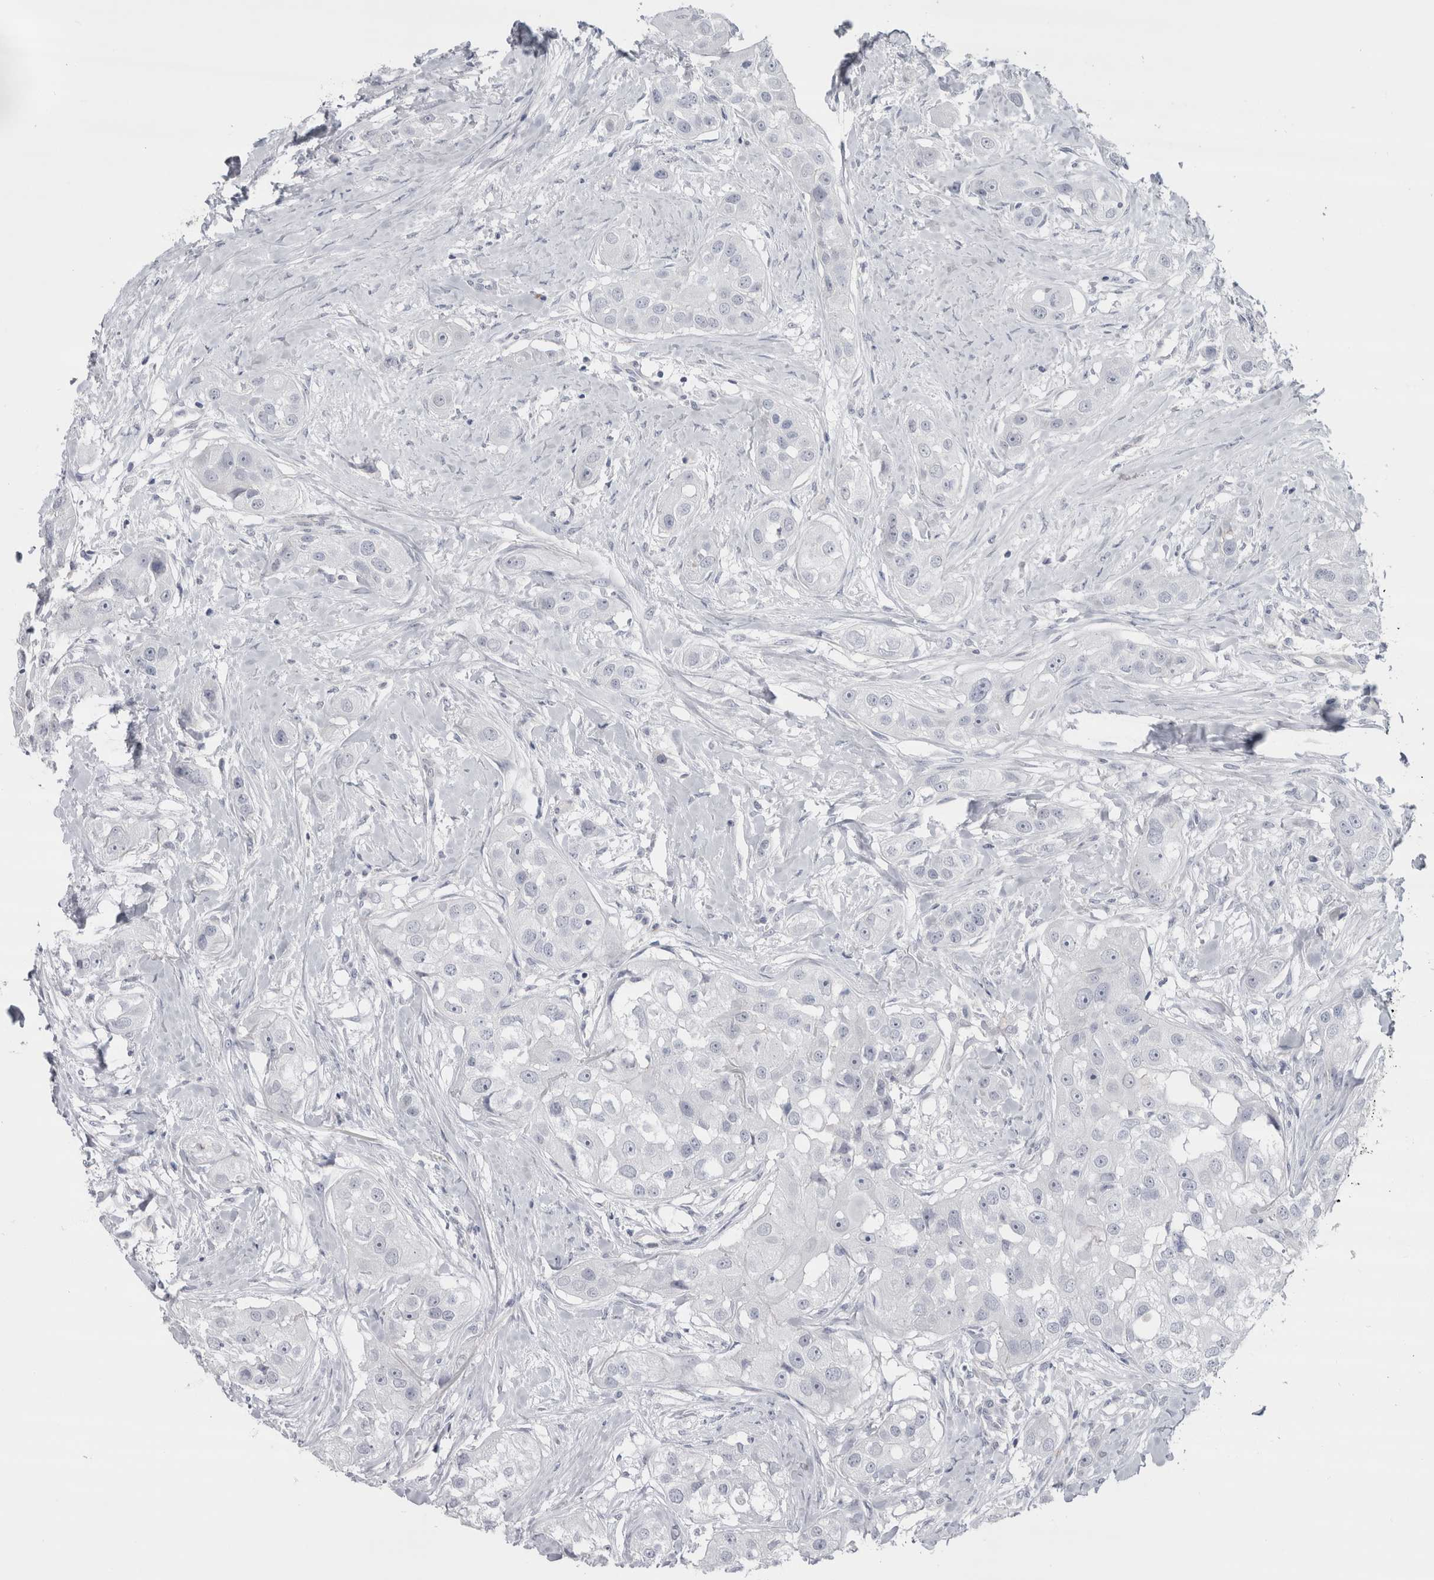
{"staining": {"intensity": "negative", "quantity": "none", "location": "none"}, "tissue": "head and neck cancer", "cell_type": "Tumor cells", "image_type": "cancer", "snomed": [{"axis": "morphology", "description": "Normal tissue, NOS"}, {"axis": "morphology", "description": "Squamous cell carcinoma, NOS"}, {"axis": "topography", "description": "Skeletal muscle"}, {"axis": "topography", "description": "Head-Neck"}], "caption": "Immunohistochemical staining of squamous cell carcinoma (head and neck) displays no significant staining in tumor cells. (DAB (3,3'-diaminobenzidine) immunohistochemistry, high magnification).", "gene": "CDH17", "patient": {"sex": "male", "age": 51}}